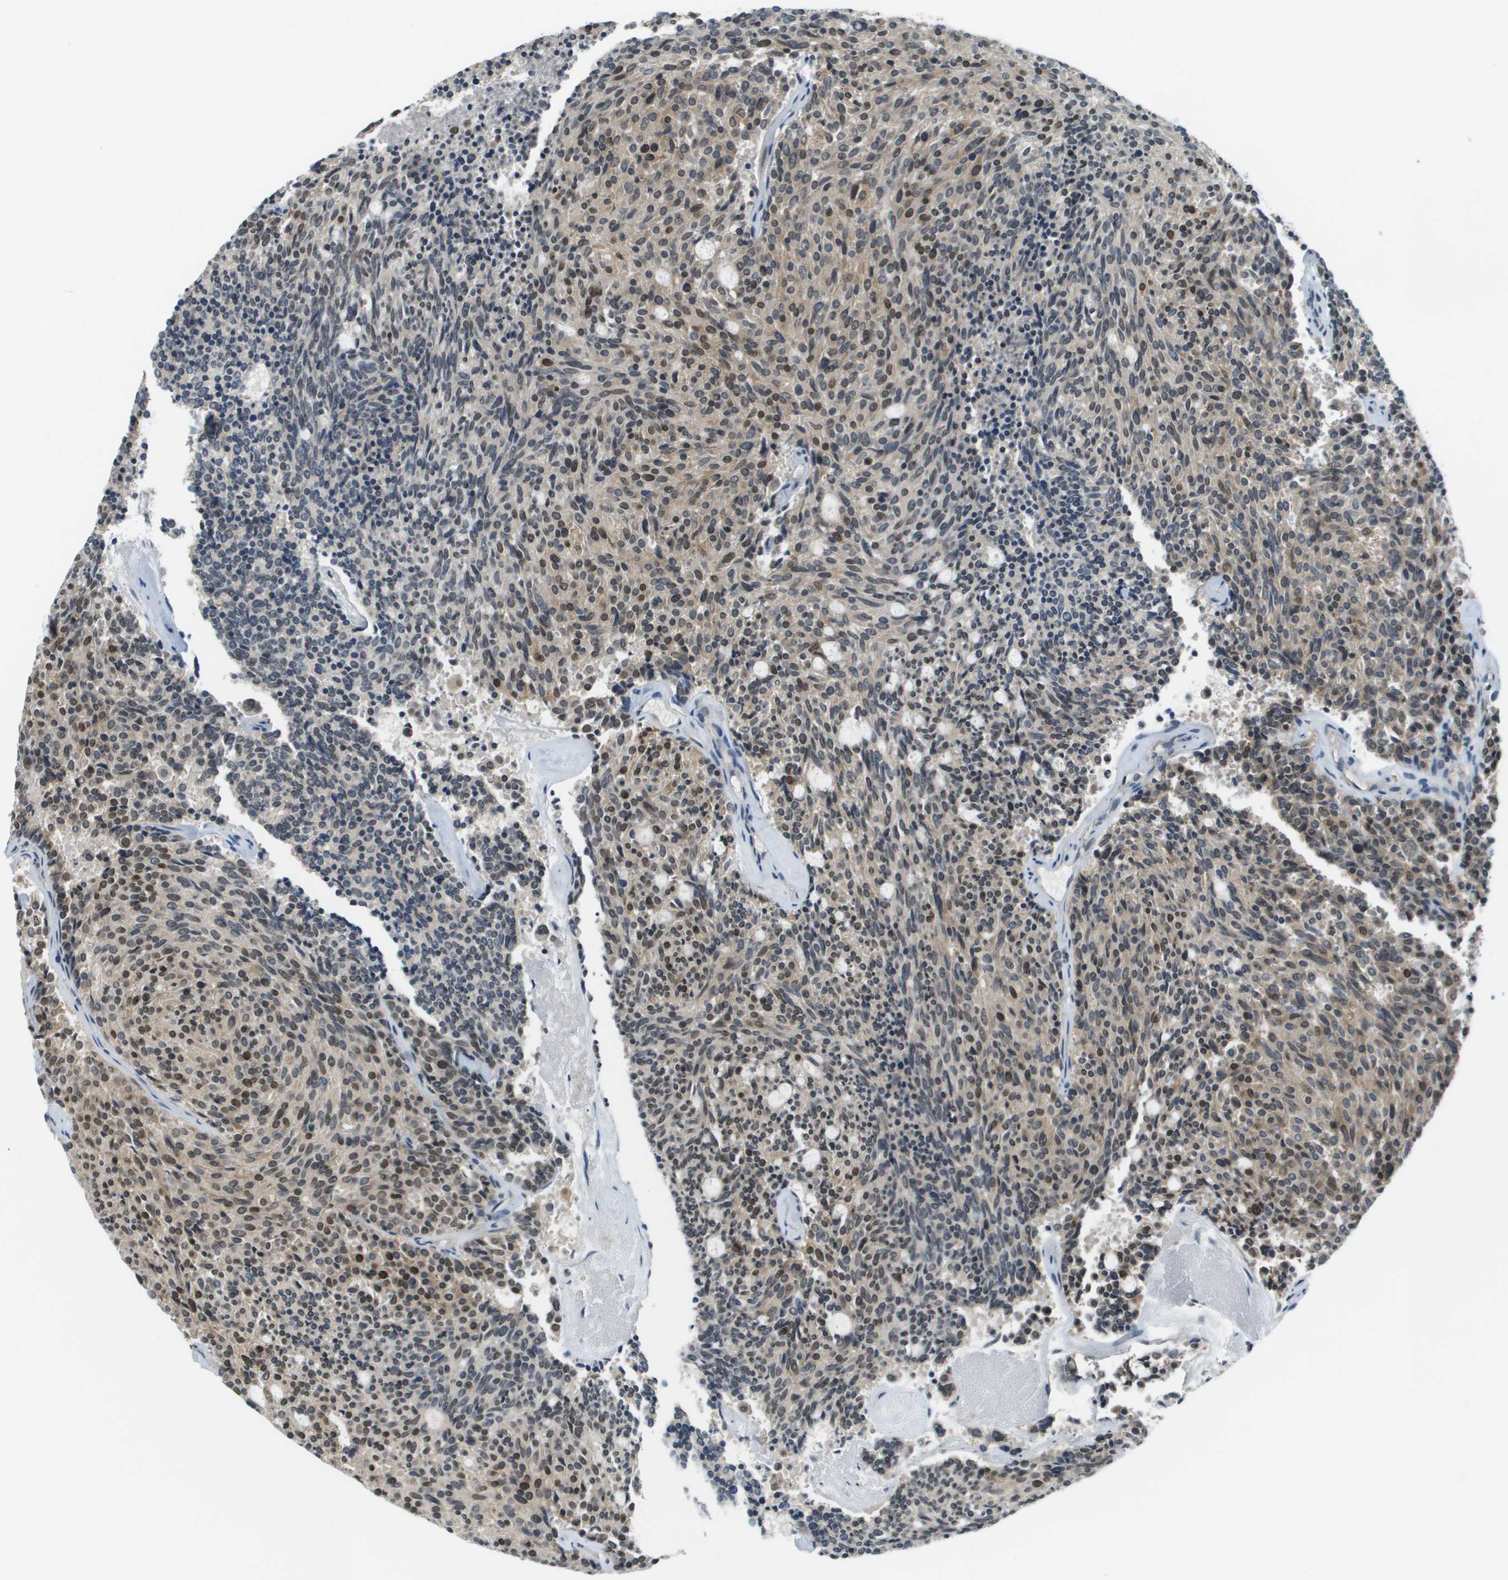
{"staining": {"intensity": "moderate", "quantity": "25%-75%", "location": "cytoplasmic/membranous,nuclear"}, "tissue": "carcinoid", "cell_type": "Tumor cells", "image_type": "cancer", "snomed": [{"axis": "morphology", "description": "Carcinoid, malignant, NOS"}, {"axis": "topography", "description": "Pancreas"}], "caption": "An immunohistochemistry (IHC) image of neoplastic tissue is shown. Protein staining in brown shows moderate cytoplasmic/membranous and nuclear positivity in malignant carcinoid within tumor cells.", "gene": "CBX5", "patient": {"sex": "female", "age": 54}}